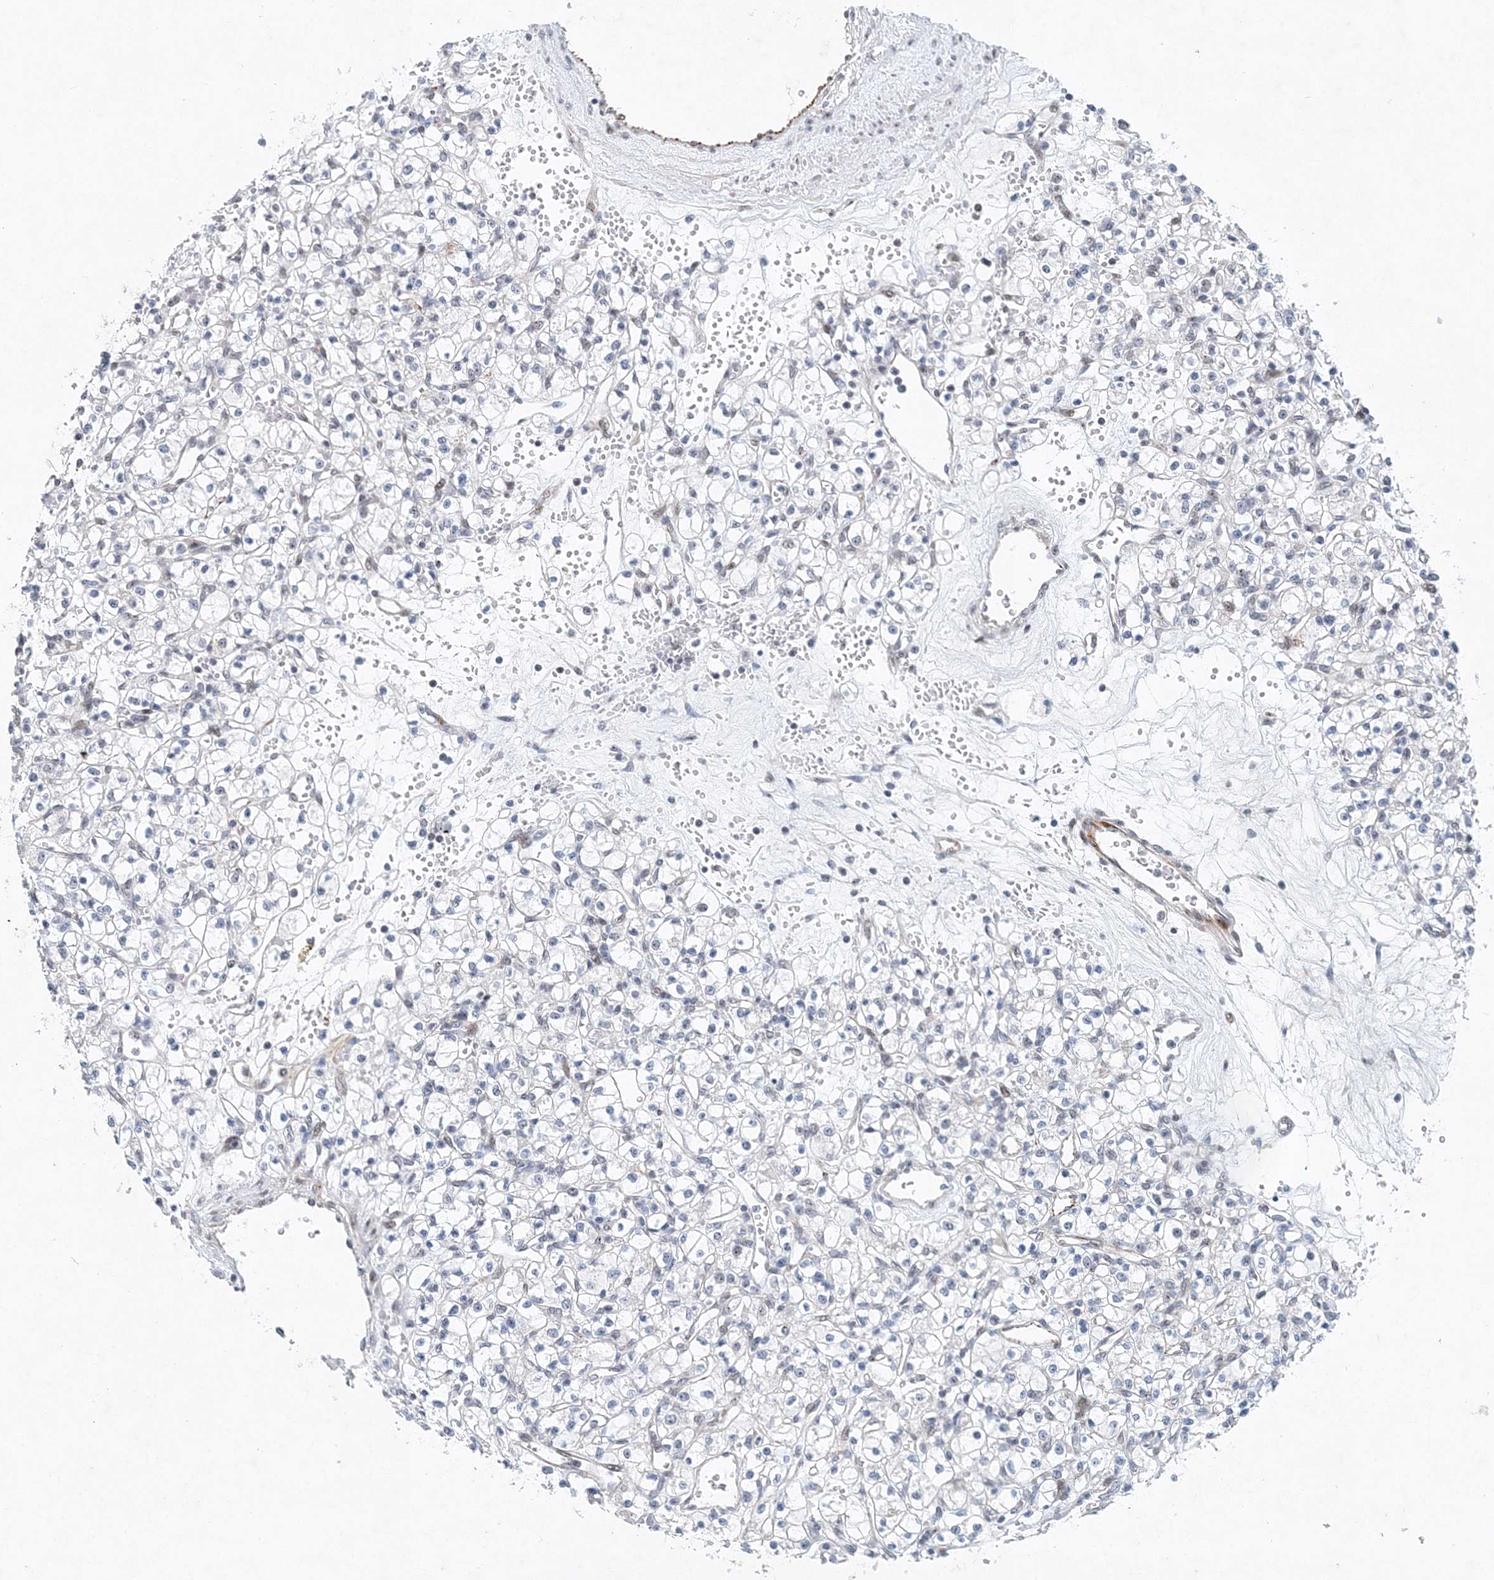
{"staining": {"intensity": "negative", "quantity": "none", "location": "none"}, "tissue": "renal cancer", "cell_type": "Tumor cells", "image_type": "cancer", "snomed": [{"axis": "morphology", "description": "Adenocarcinoma, NOS"}, {"axis": "topography", "description": "Kidney"}], "caption": "Tumor cells are negative for brown protein staining in adenocarcinoma (renal).", "gene": "UIMC1", "patient": {"sex": "female", "age": 59}}